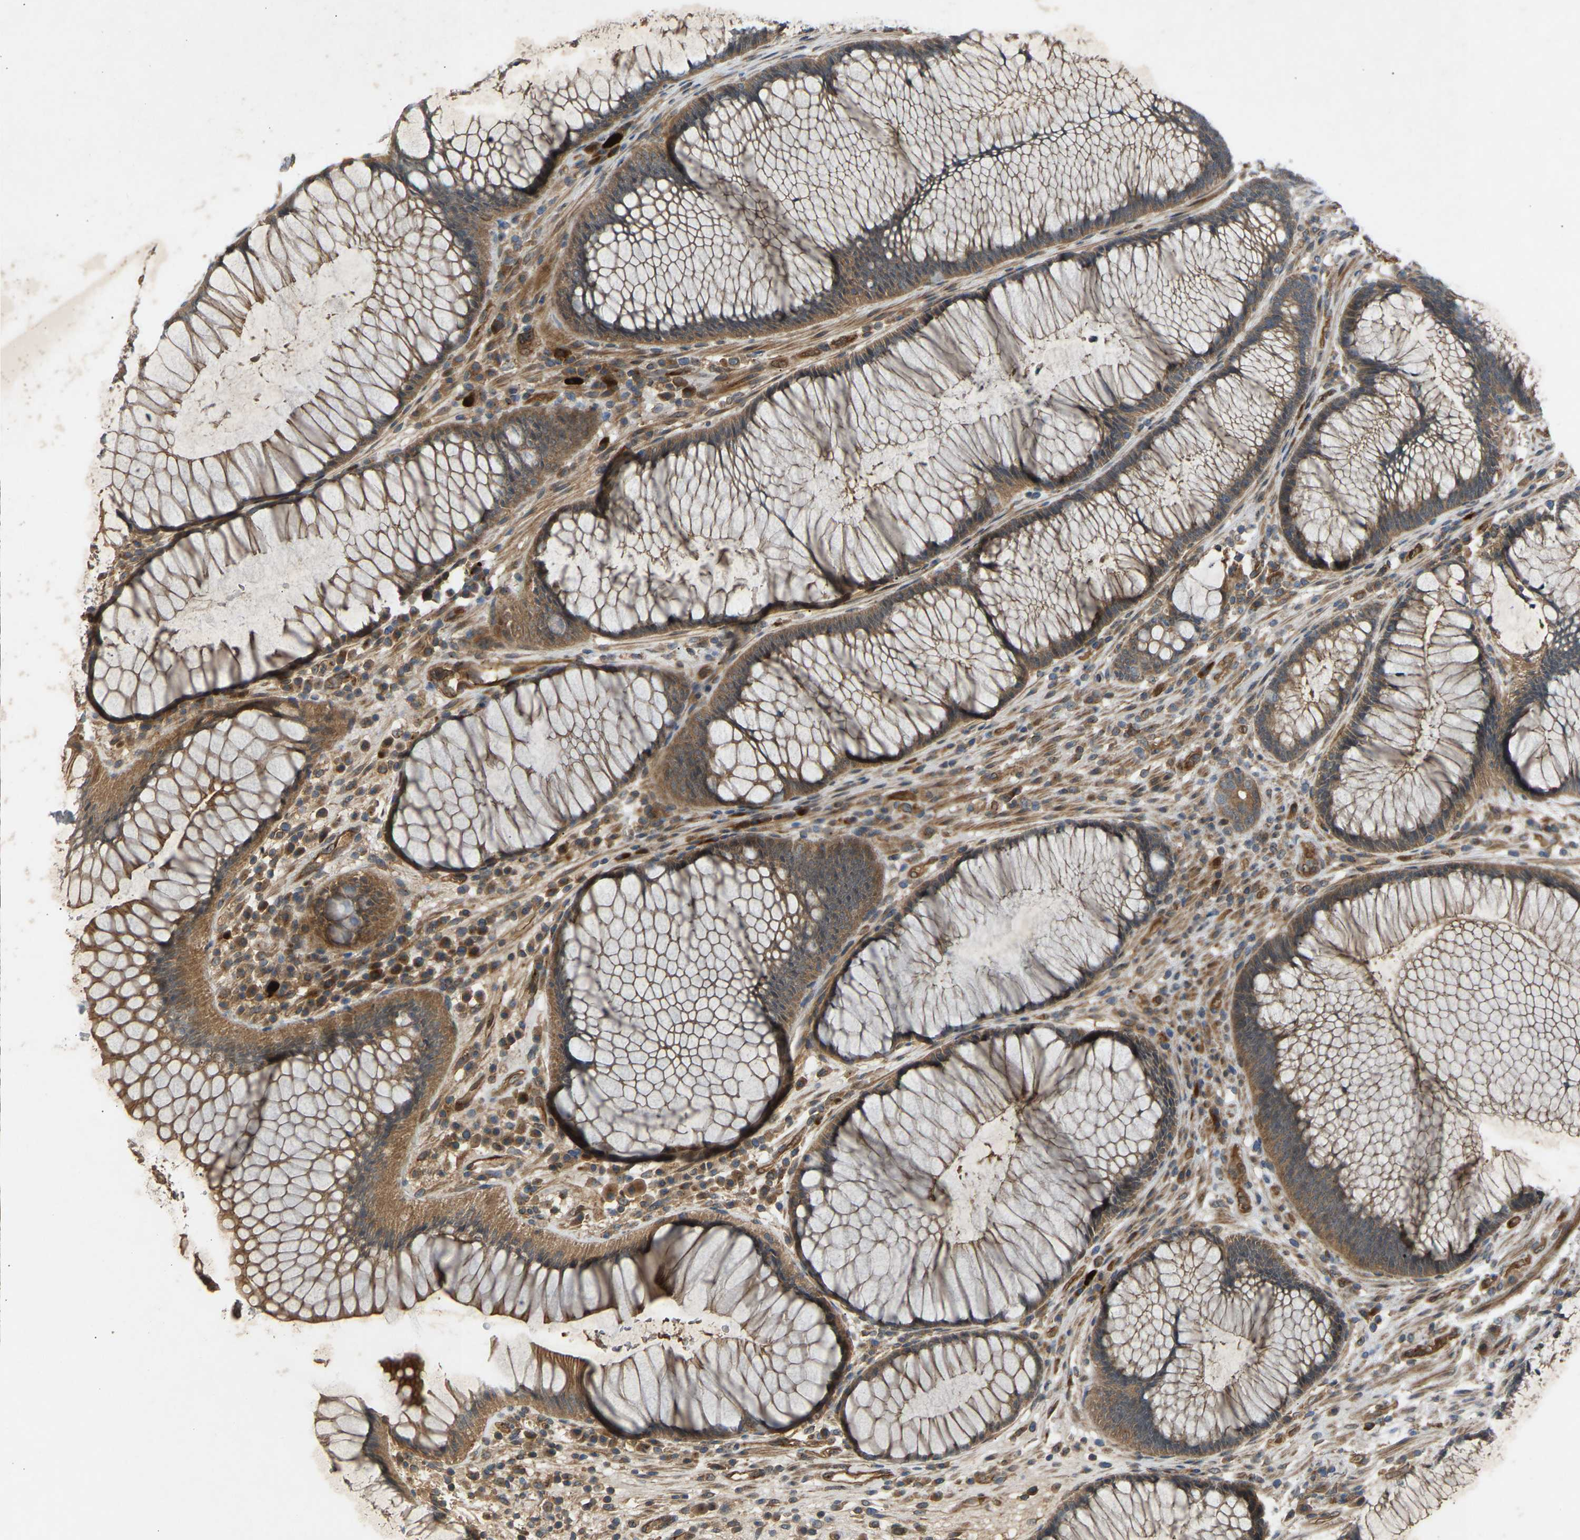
{"staining": {"intensity": "weak", "quantity": ">75%", "location": "cytoplasmic/membranous"}, "tissue": "rectum", "cell_type": "Glandular cells", "image_type": "normal", "snomed": [{"axis": "morphology", "description": "Normal tissue, NOS"}, {"axis": "topography", "description": "Rectum"}], "caption": "The micrograph exhibits staining of unremarkable rectum, revealing weak cytoplasmic/membranous protein positivity (brown color) within glandular cells. The staining is performed using DAB brown chromogen to label protein expression. The nuclei are counter-stained blue using hematoxylin.", "gene": "GAS2L1", "patient": {"sex": "male", "age": 51}}